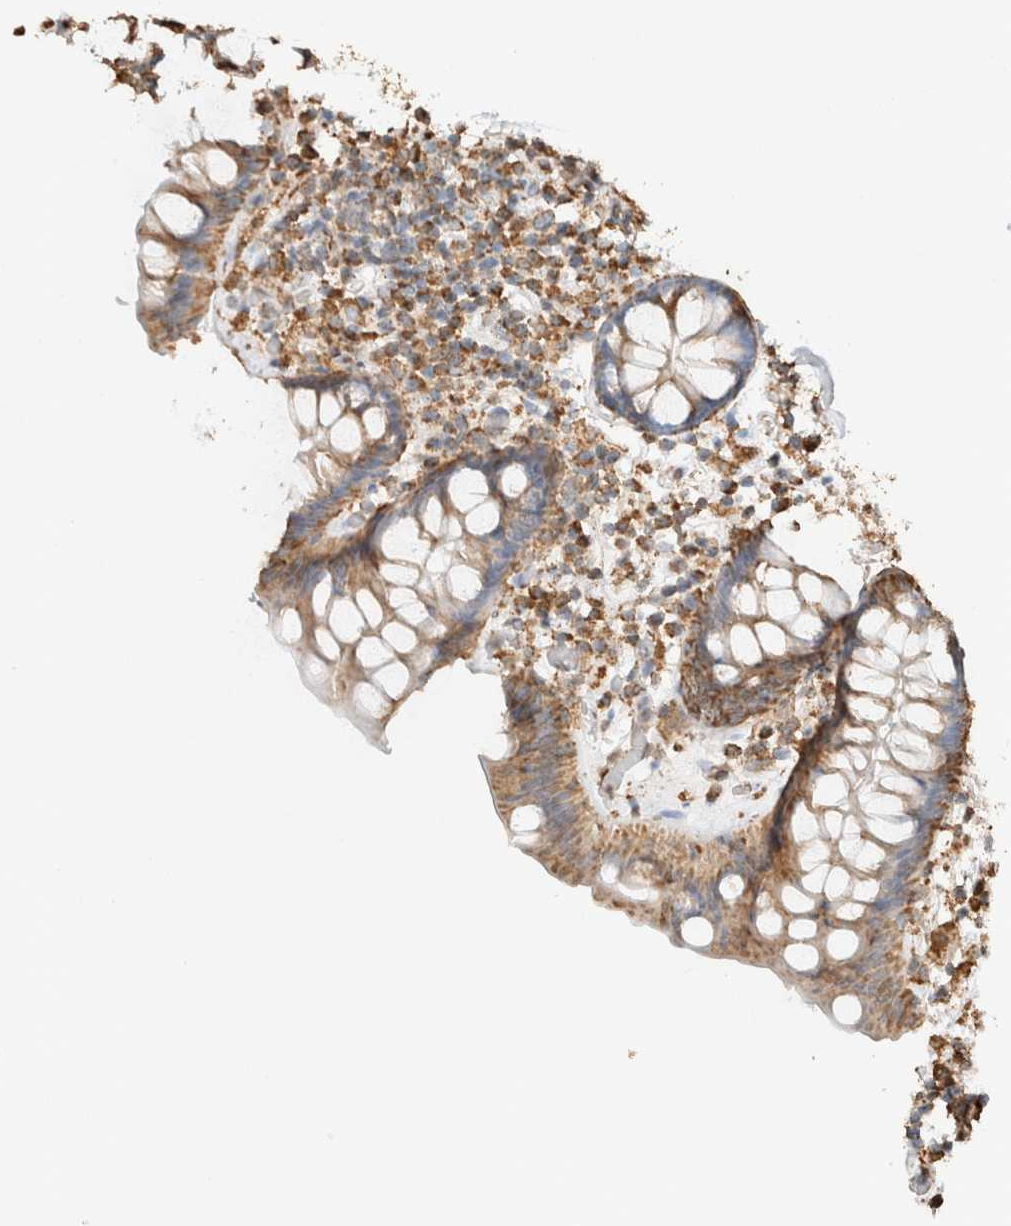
{"staining": {"intensity": "moderate", "quantity": ">75%", "location": "cytoplasmic/membranous"}, "tissue": "colon", "cell_type": "Endothelial cells", "image_type": "normal", "snomed": [{"axis": "morphology", "description": "Normal tissue, NOS"}, {"axis": "topography", "description": "Colon"}], "caption": "Colon stained for a protein demonstrates moderate cytoplasmic/membranous positivity in endothelial cells. The staining was performed using DAB (3,3'-diaminobenzidine), with brown indicating positive protein expression. Nuclei are stained blue with hematoxylin.", "gene": "SDC2", "patient": {"sex": "female", "age": 80}}